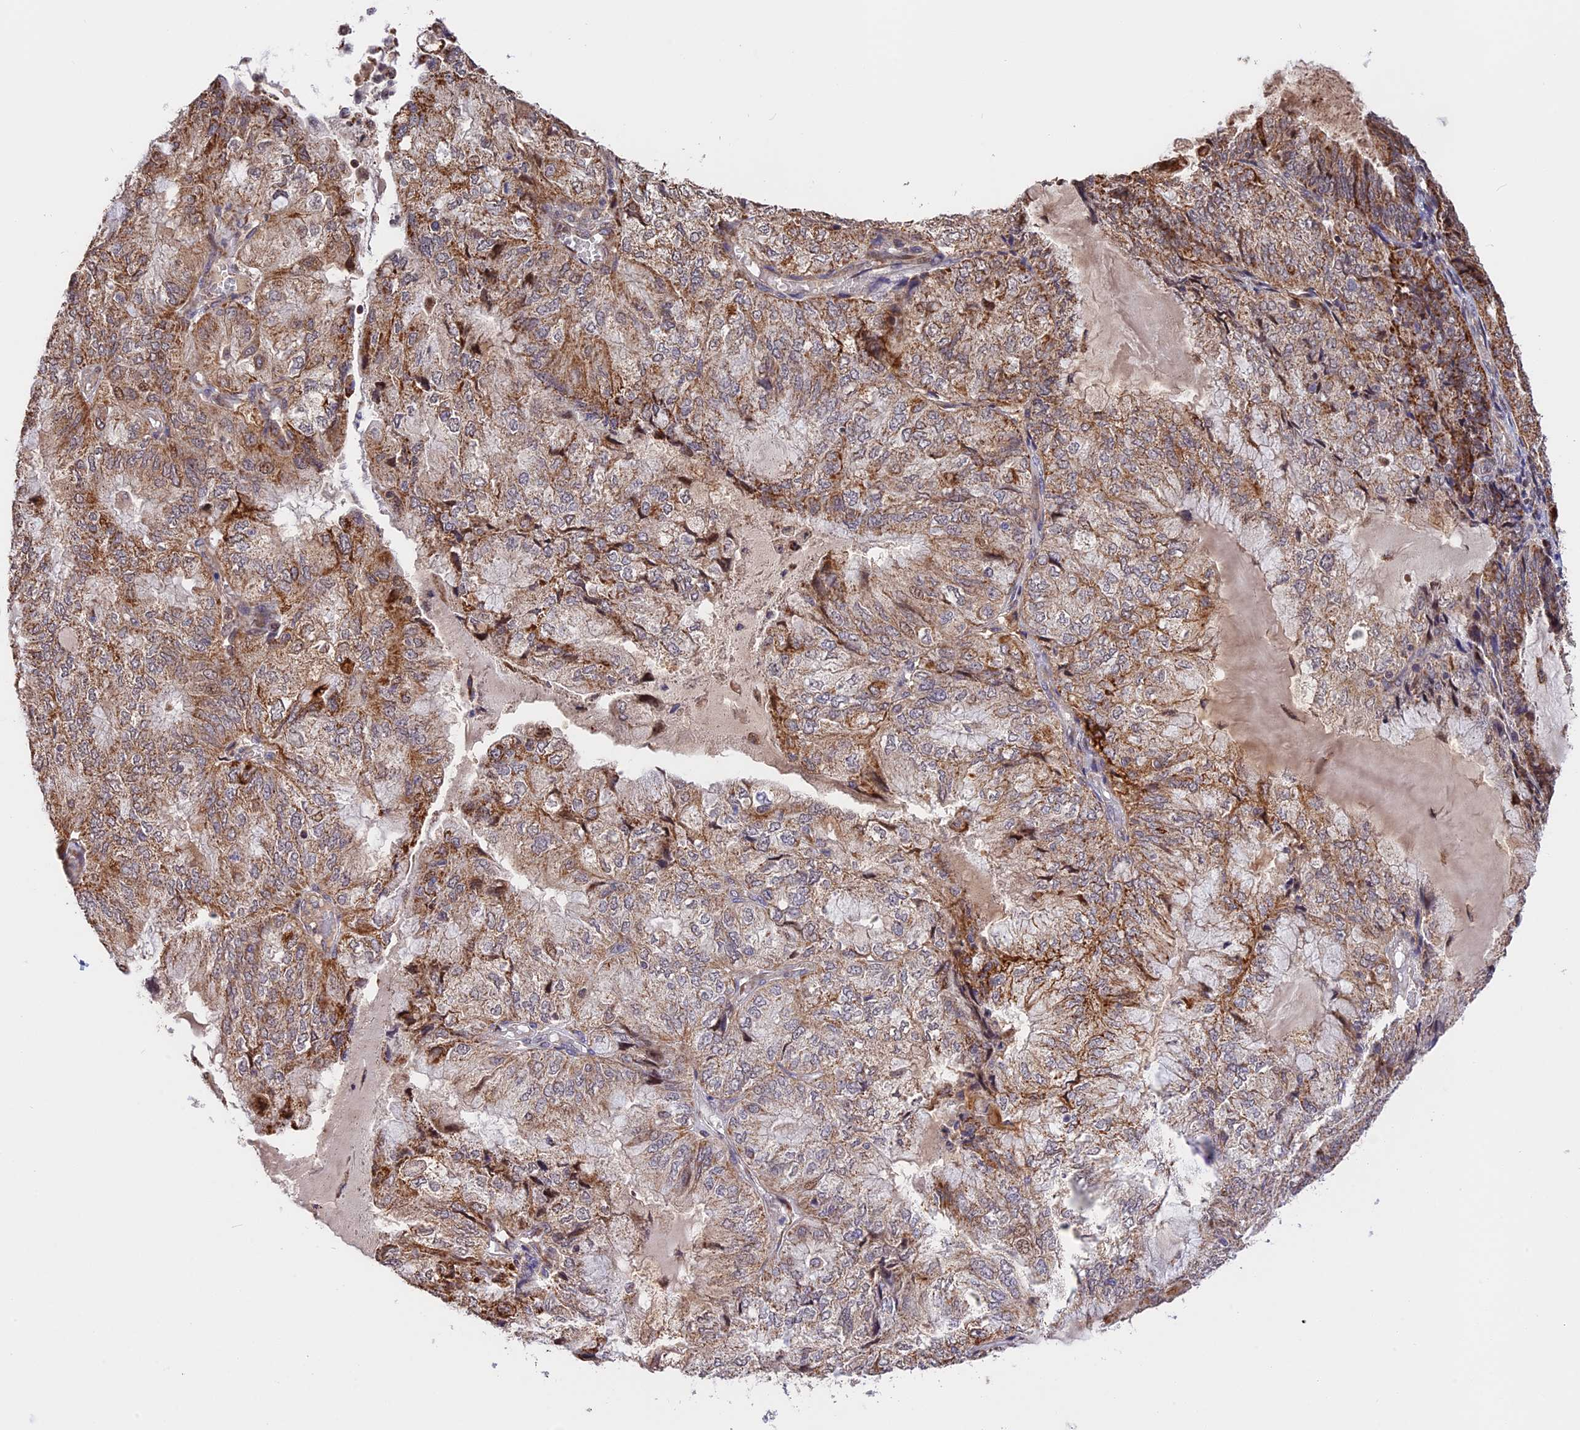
{"staining": {"intensity": "moderate", "quantity": ">75%", "location": "cytoplasmic/membranous,nuclear"}, "tissue": "endometrial cancer", "cell_type": "Tumor cells", "image_type": "cancer", "snomed": [{"axis": "morphology", "description": "Adenocarcinoma, NOS"}, {"axis": "topography", "description": "Endometrium"}], "caption": "Protein positivity by immunohistochemistry shows moderate cytoplasmic/membranous and nuclear staining in approximately >75% of tumor cells in endometrial cancer.", "gene": "RERGL", "patient": {"sex": "female", "age": 81}}